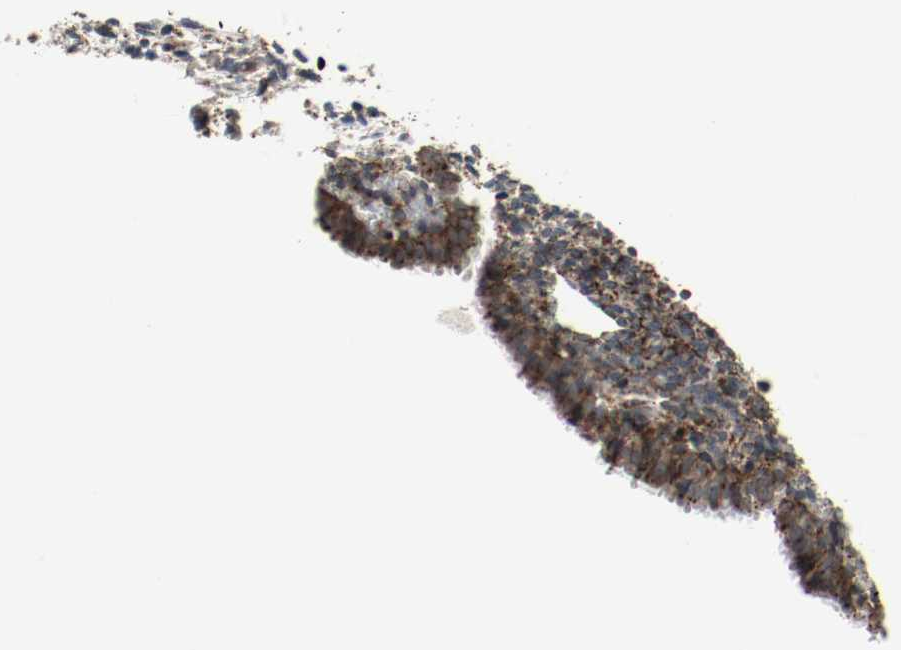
{"staining": {"intensity": "weak", "quantity": "25%-75%", "location": "cytoplasmic/membranous"}, "tissue": "endometrium", "cell_type": "Cells in endometrial stroma", "image_type": "normal", "snomed": [{"axis": "morphology", "description": "Normal tissue, NOS"}, {"axis": "topography", "description": "Endometrium"}], "caption": "Approximately 25%-75% of cells in endometrial stroma in normal endometrium display weak cytoplasmic/membranous protein expression as visualized by brown immunohistochemical staining.", "gene": "LAMP2", "patient": {"sex": "female", "age": 27}}